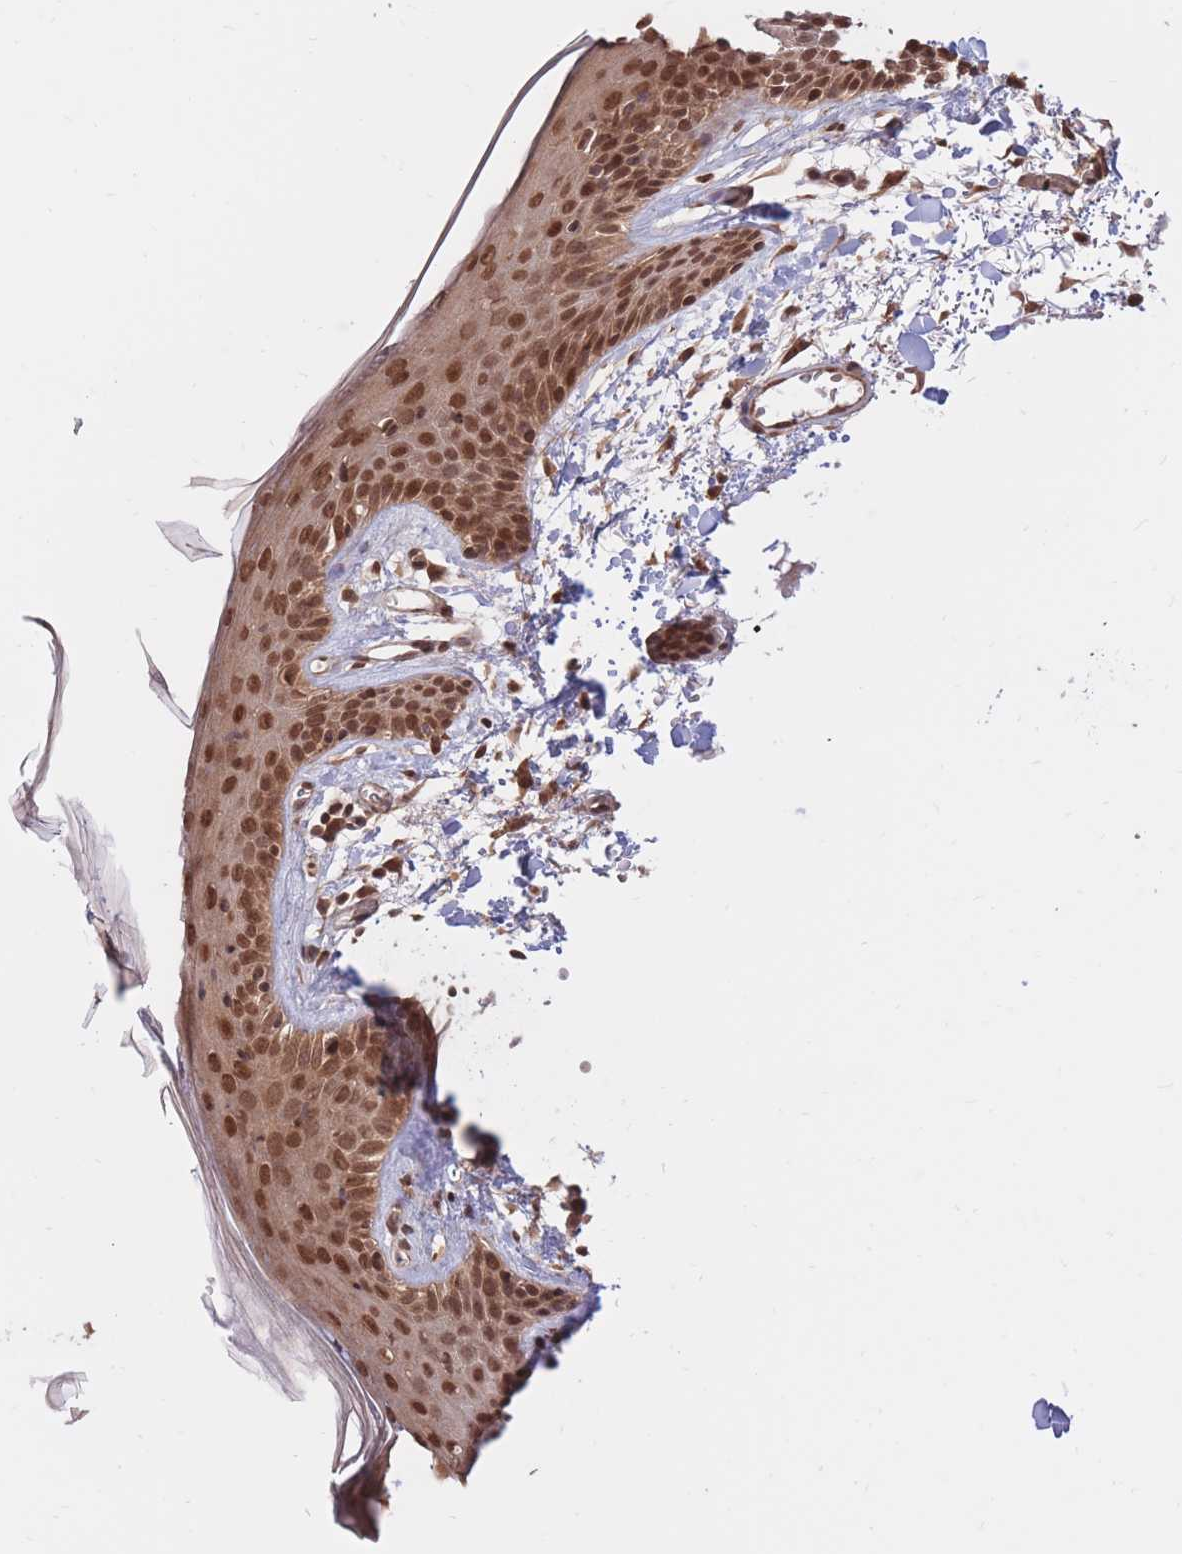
{"staining": {"intensity": "strong", "quantity": ">75%", "location": "cytoplasmic/membranous,nuclear"}, "tissue": "skin", "cell_type": "Fibroblasts", "image_type": "normal", "snomed": [{"axis": "morphology", "description": "Normal tissue, NOS"}, {"axis": "topography", "description": "Skin"}], "caption": "High-magnification brightfield microscopy of benign skin stained with DAB (3,3'-diaminobenzidine) (brown) and counterstained with hematoxylin (blue). fibroblasts exhibit strong cytoplasmic/membranous,nuclear positivity is identified in about>75% of cells.", "gene": "SRA1", "patient": {"sex": "male", "age": 79}}